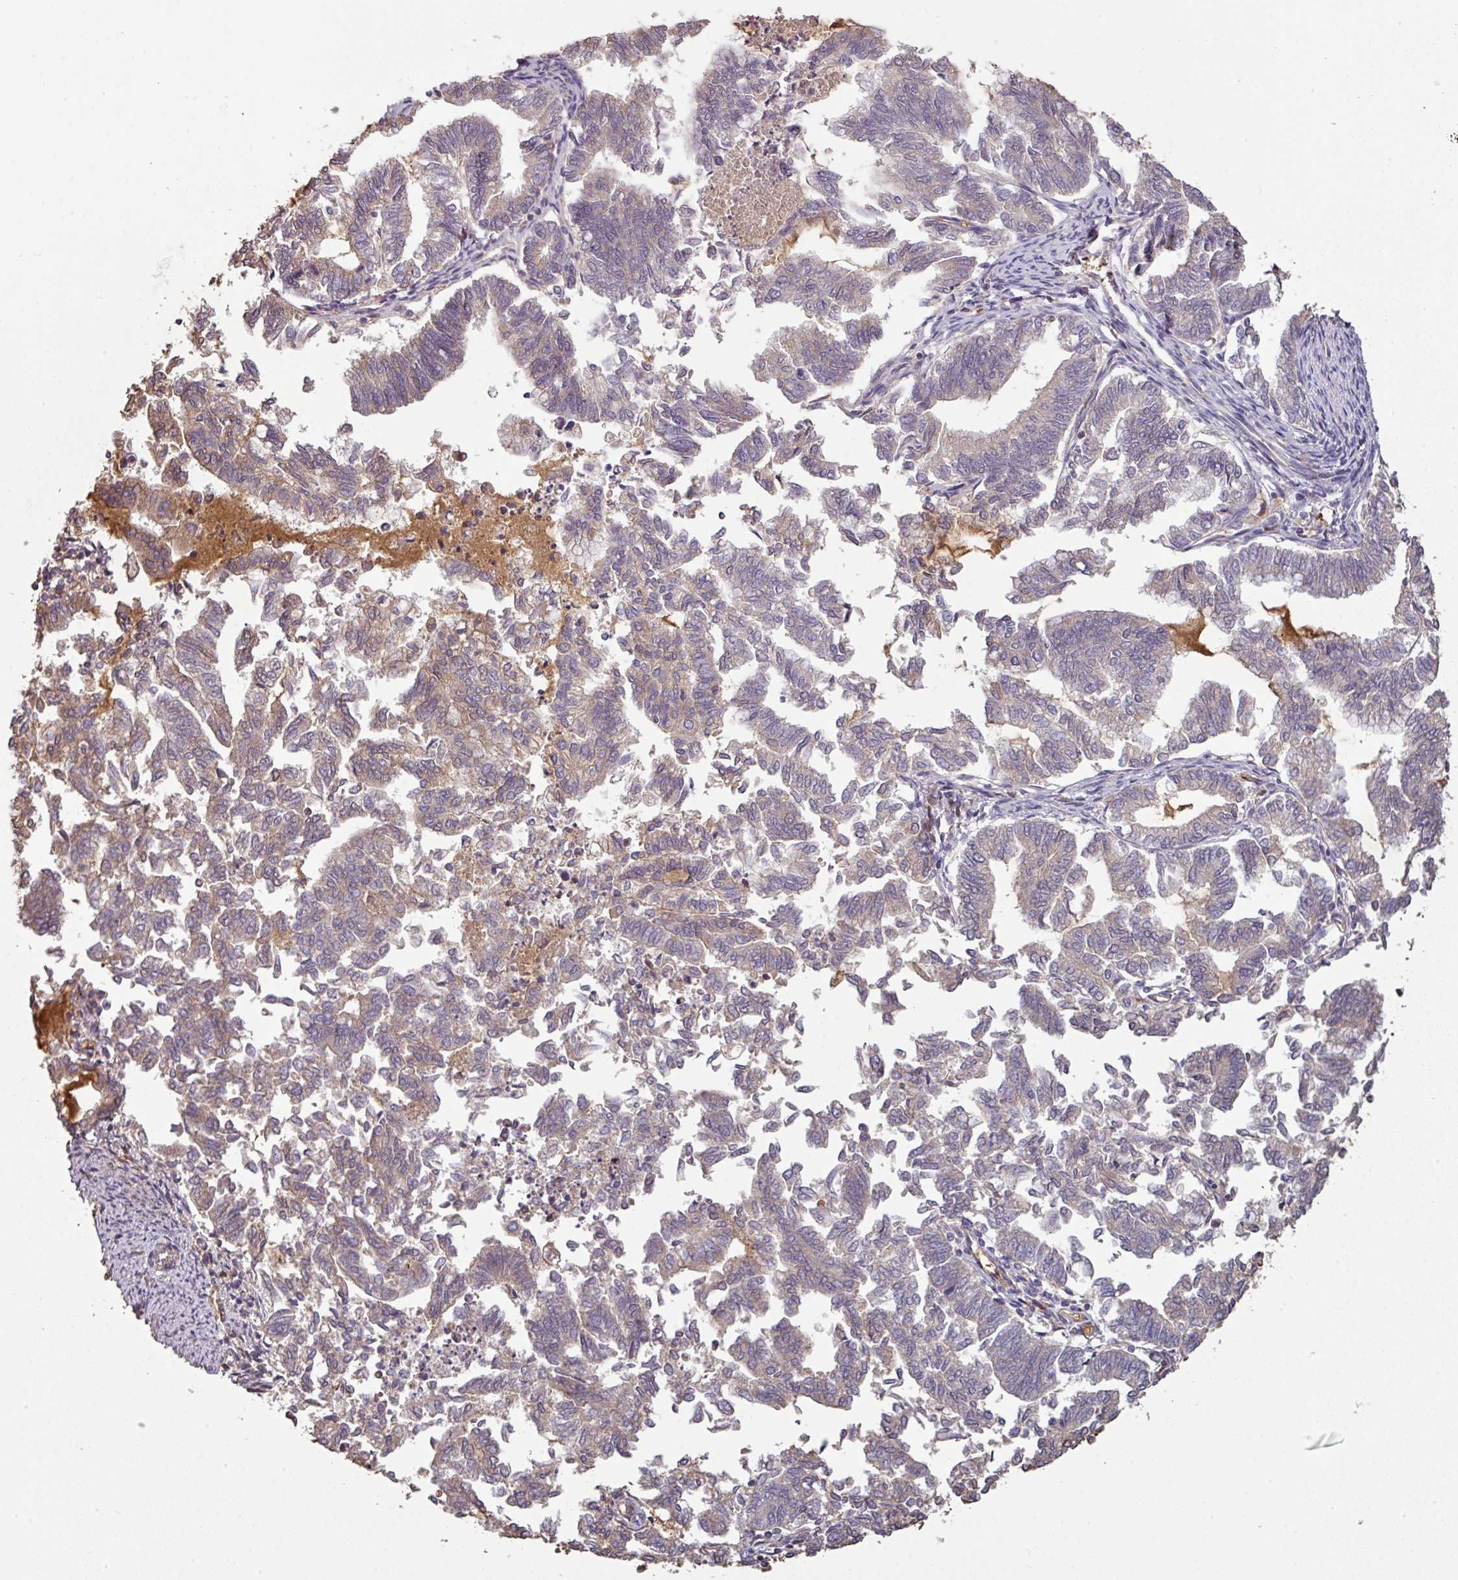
{"staining": {"intensity": "weak", "quantity": "25%-75%", "location": "cytoplasmic/membranous"}, "tissue": "endometrial cancer", "cell_type": "Tumor cells", "image_type": "cancer", "snomed": [{"axis": "morphology", "description": "Adenocarcinoma, NOS"}, {"axis": "topography", "description": "Endometrium"}], "caption": "This micrograph reveals IHC staining of endometrial cancer, with low weak cytoplasmic/membranous staining in about 25%-75% of tumor cells.", "gene": "NHSL2", "patient": {"sex": "female", "age": 79}}